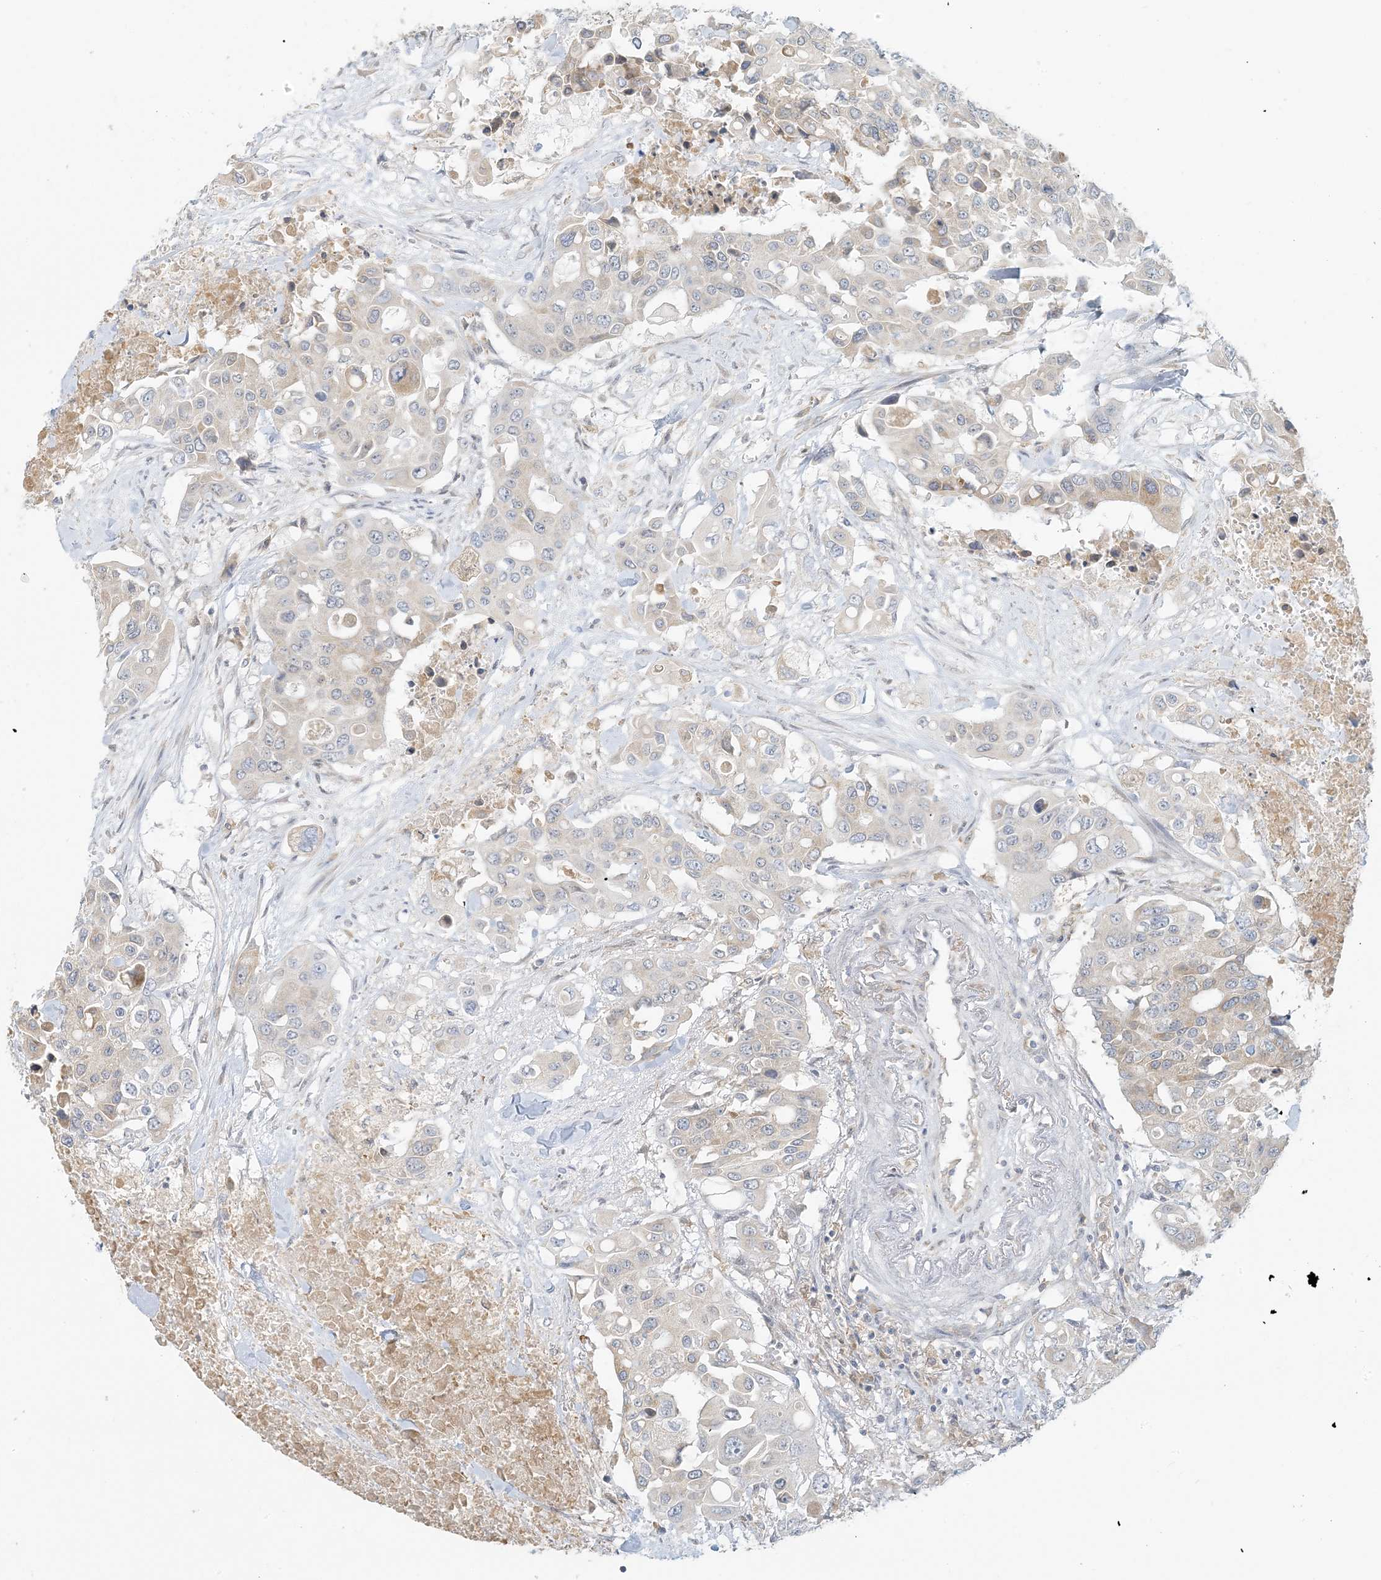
{"staining": {"intensity": "weak", "quantity": "<25%", "location": "cytoplasmic/membranous"}, "tissue": "colorectal cancer", "cell_type": "Tumor cells", "image_type": "cancer", "snomed": [{"axis": "morphology", "description": "Adenocarcinoma, NOS"}, {"axis": "topography", "description": "Colon"}], "caption": "Human colorectal cancer (adenocarcinoma) stained for a protein using immunohistochemistry (IHC) reveals no positivity in tumor cells.", "gene": "EEFSEC", "patient": {"sex": "male", "age": 77}}